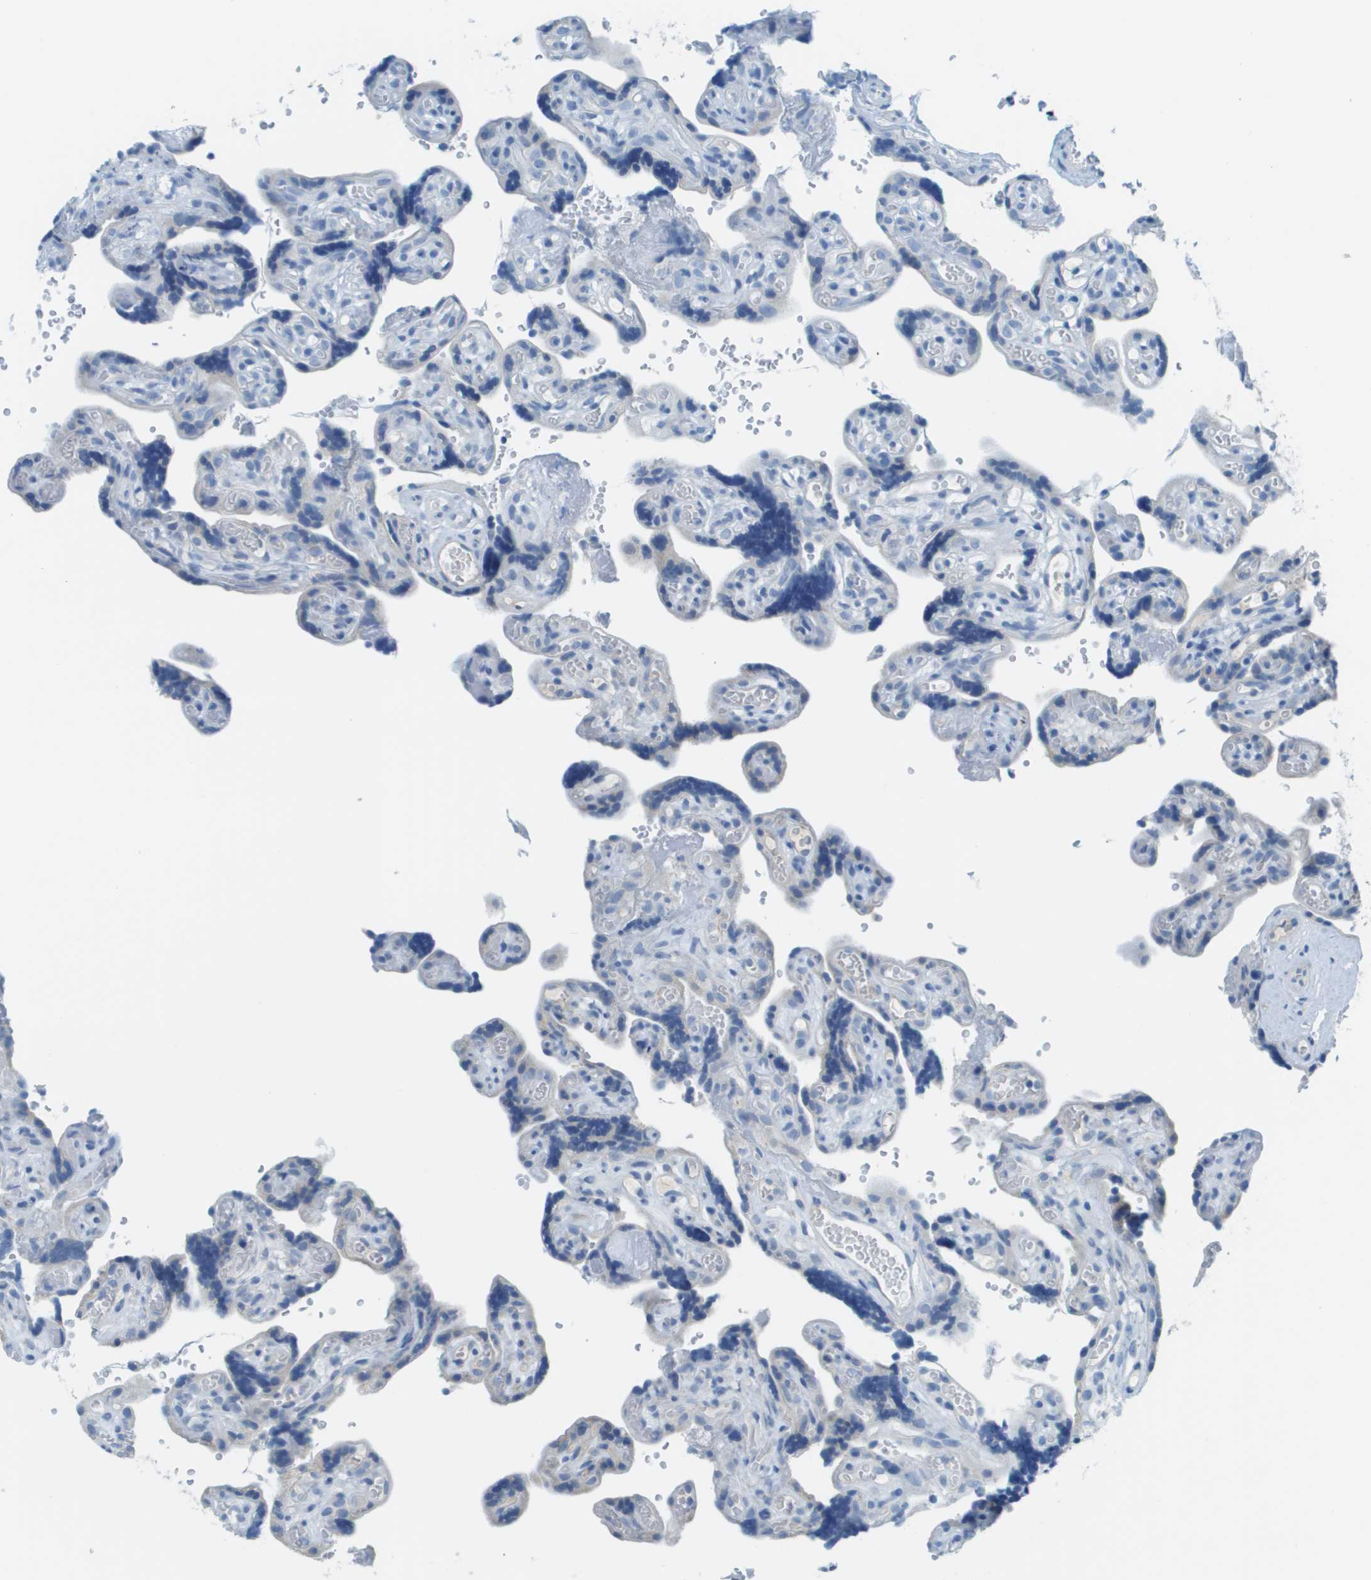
{"staining": {"intensity": "negative", "quantity": "none", "location": "none"}, "tissue": "placenta", "cell_type": "Decidual cells", "image_type": "normal", "snomed": [{"axis": "morphology", "description": "Normal tissue, NOS"}, {"axis": "topography", "description": "Placenta"}], "caption": "Normal placenta was stained to show a protein in brown. There is no significant staining in decidual cells.", "gene": "PTGDR2", "patient": {"sex": "female", "age": 30}}